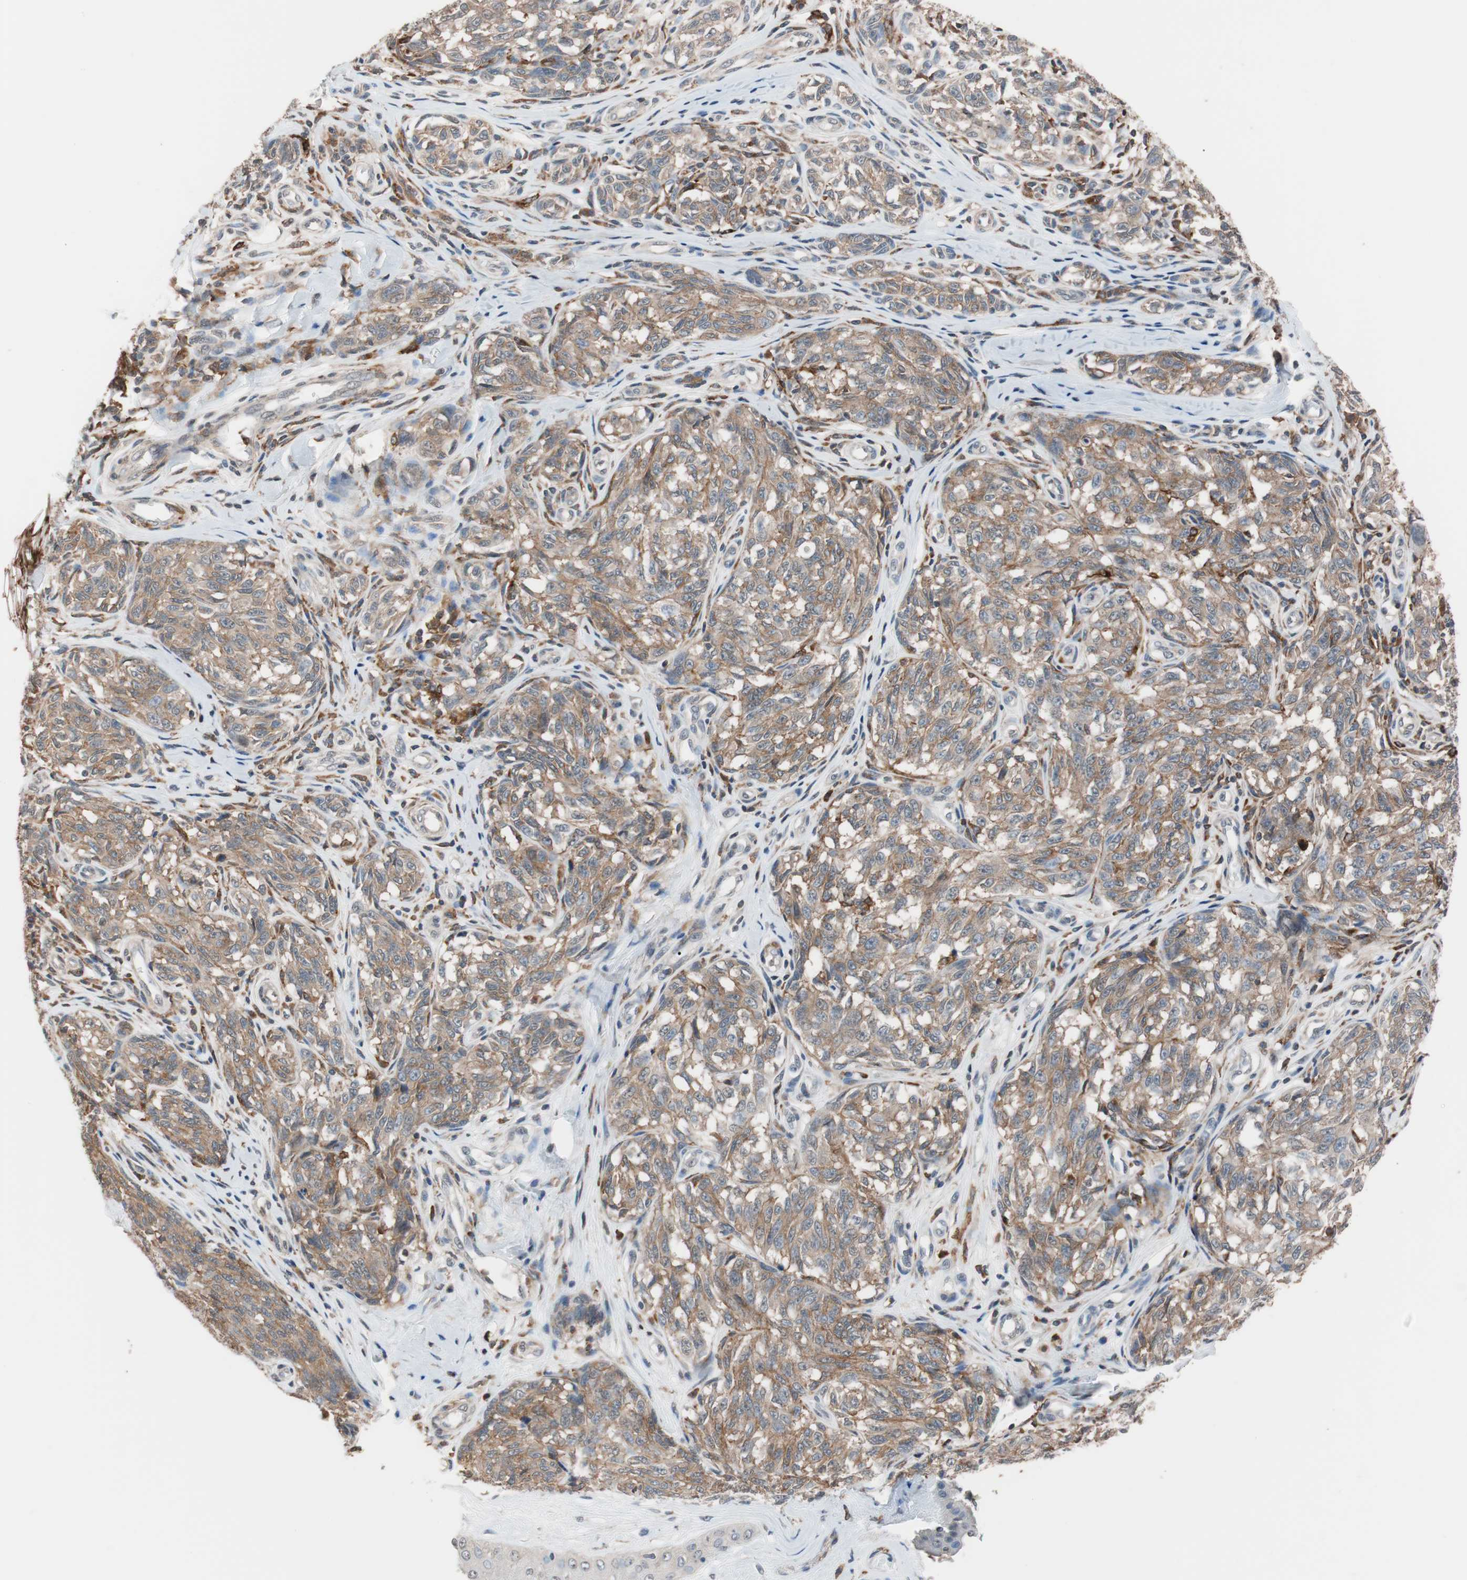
{"staining": {"intensity": "moderate", "quantity": ">75%", "location": "cytoplasmic/membranous"}, "tissue": "melanoma", "cell_type": "Tumor cells", "image_type": "cancer", "snomed": [{"axis": "morphology", "description": "Malignant melanoma, NOS"}, {"axis": "topography", "description": "Skin"}], "caption": "Malignant melanoma stained with IHC exhibits moderate cytoplasmic/membranous expression in about >75% of tumor cells.", "gene": "LITAF", "patient": {"sex": "female", "age": 64}}